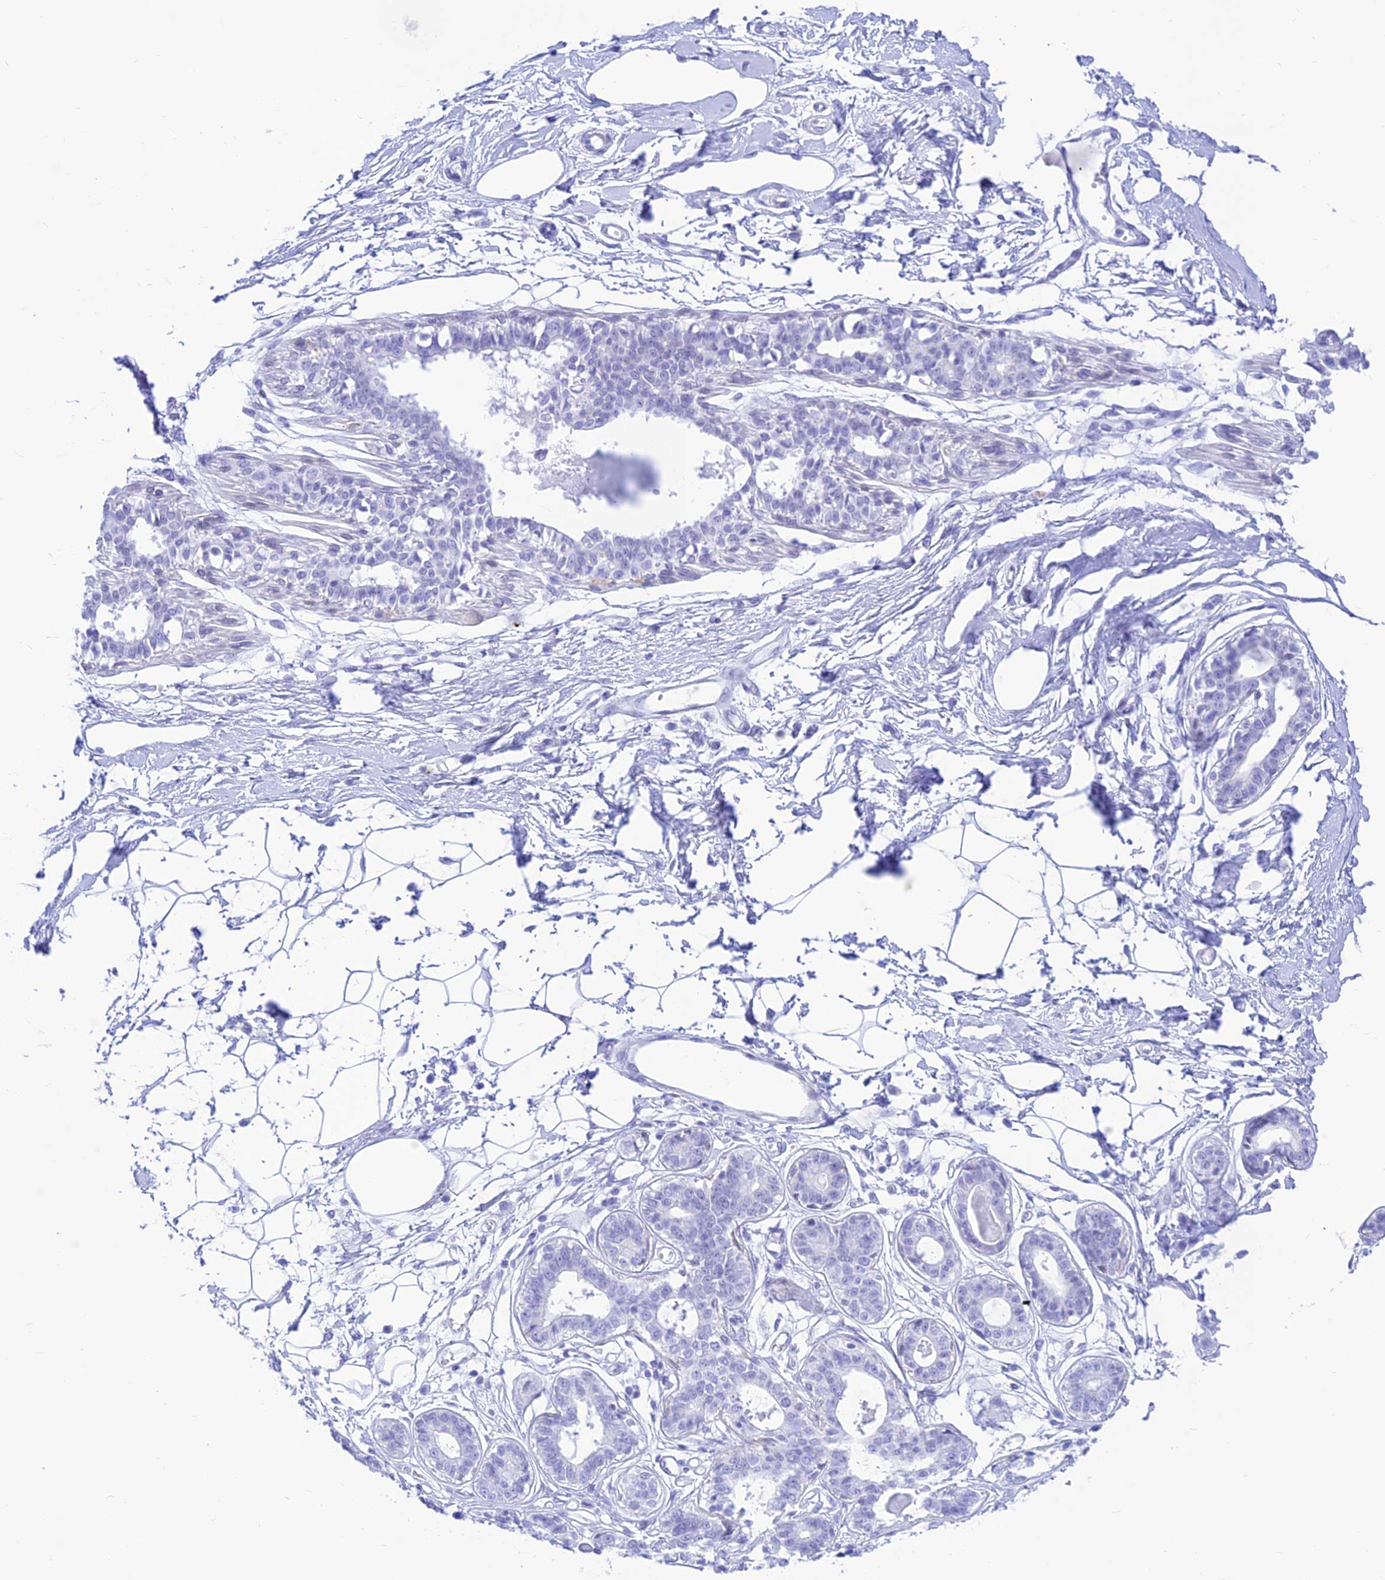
{"staining": {"intensity": "negative", "quantity": "none", "location": "none"}, "tissue": "breast", "cell_type": "Adipocytes", "image_type": "normal", "snomed": [{"axis": "morphology", "description": "Normal tissue, NOS"}, {"axis": "topography", "description": "Breast"}], "caption": "A high-resolution histopathology image shows immunohistochemistry (IHC) staining of normal breast, which shows no significant staining in adipocytes.", "gene": "PRNP", "patient": {"sex": "female", "age": 45}}